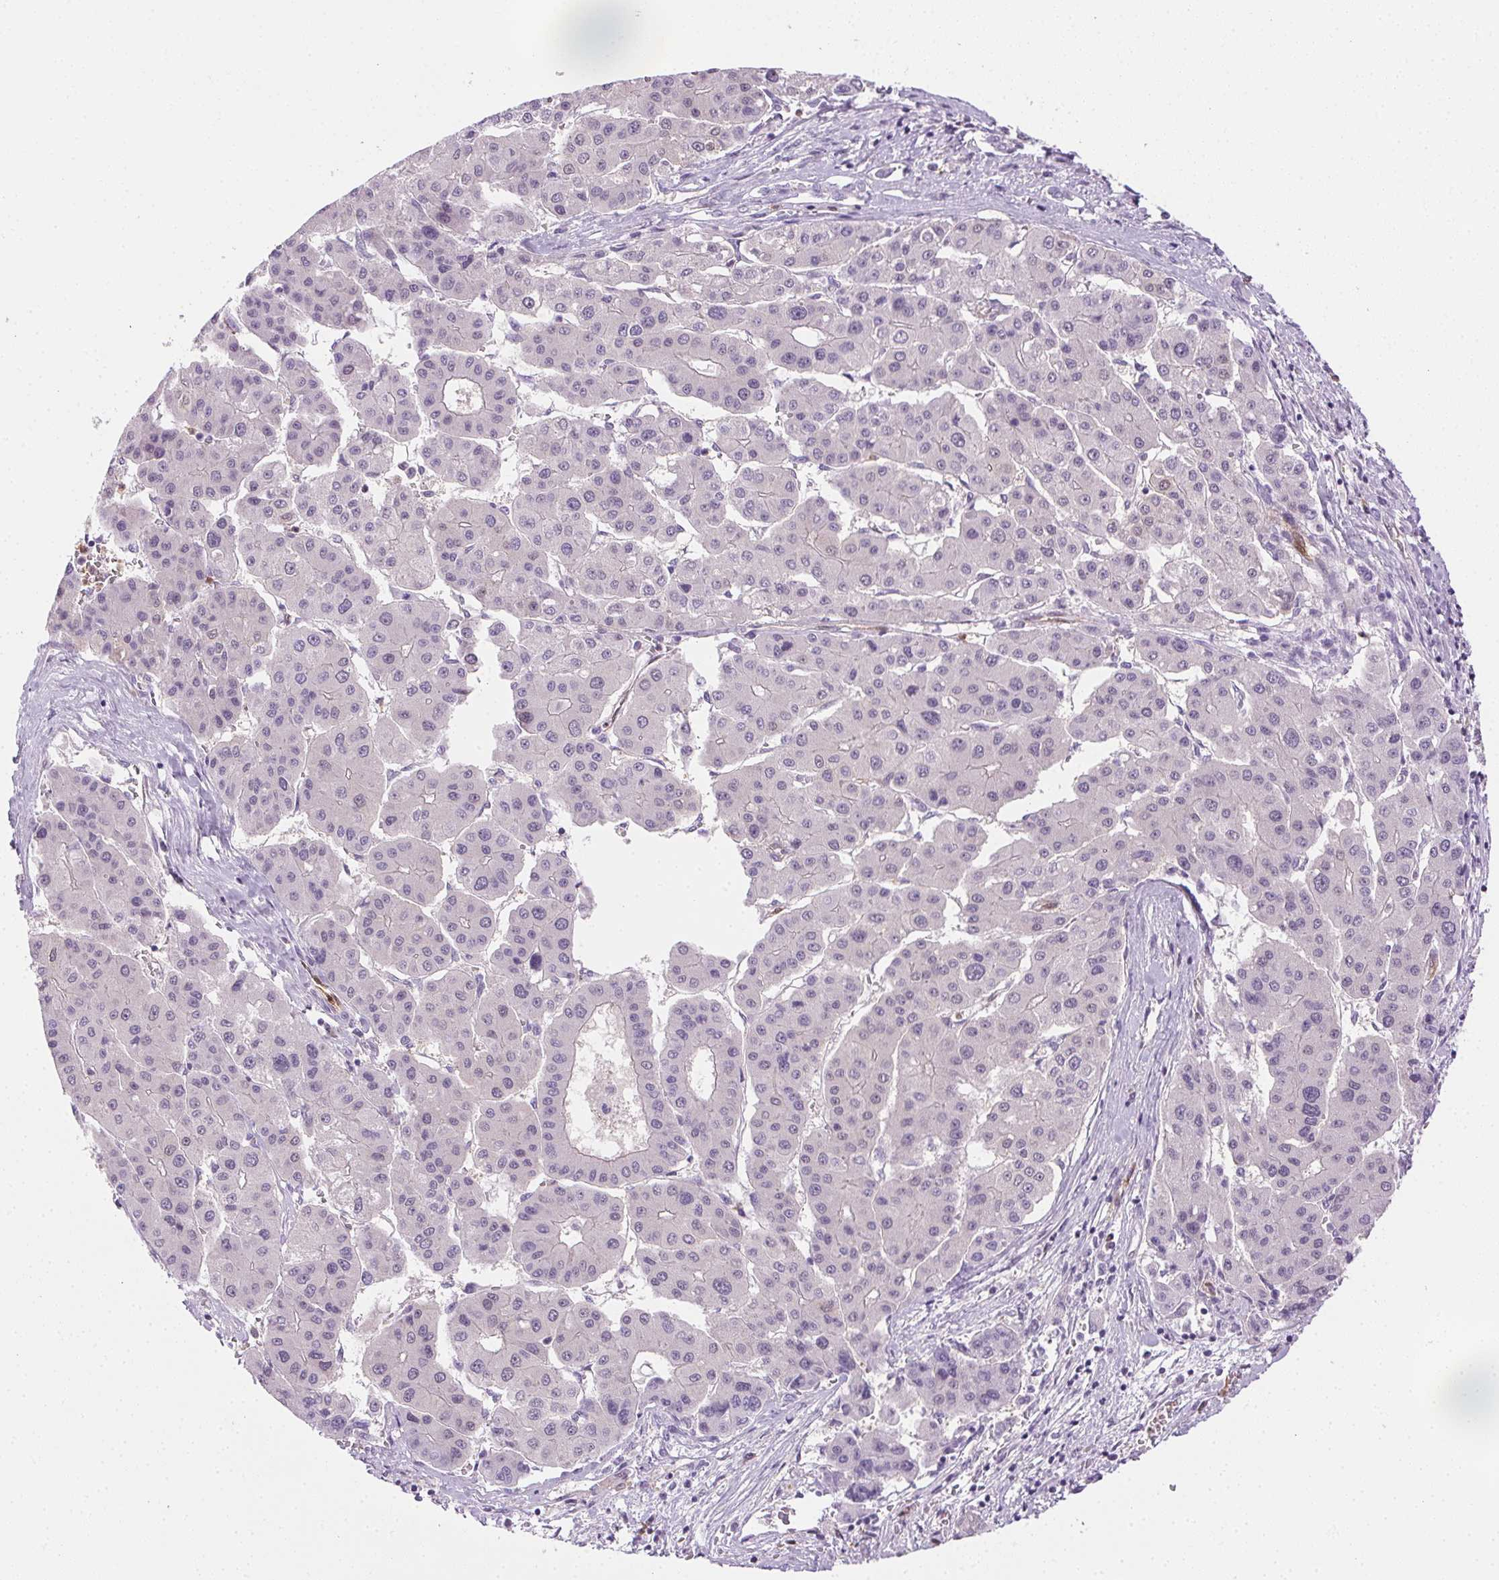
{"staining": {"intensity": "negative", "quantity": "none", "location": "none"}, "tissue": "liver cancer", "cell_type": "Tumor cells", "image_type": "cancer", "snomed": [{"axis": "morphology", "description": "Carcinoma, Hepatocellular, NOS"}, {"axis": "topography", "description": "Liver"}], "caption": "IHC of liver hepatocellular carcinoma shows no expression in tumor cells.", "gene": "TMEM45A", "patient": {"sex": "male", "age": 73}}